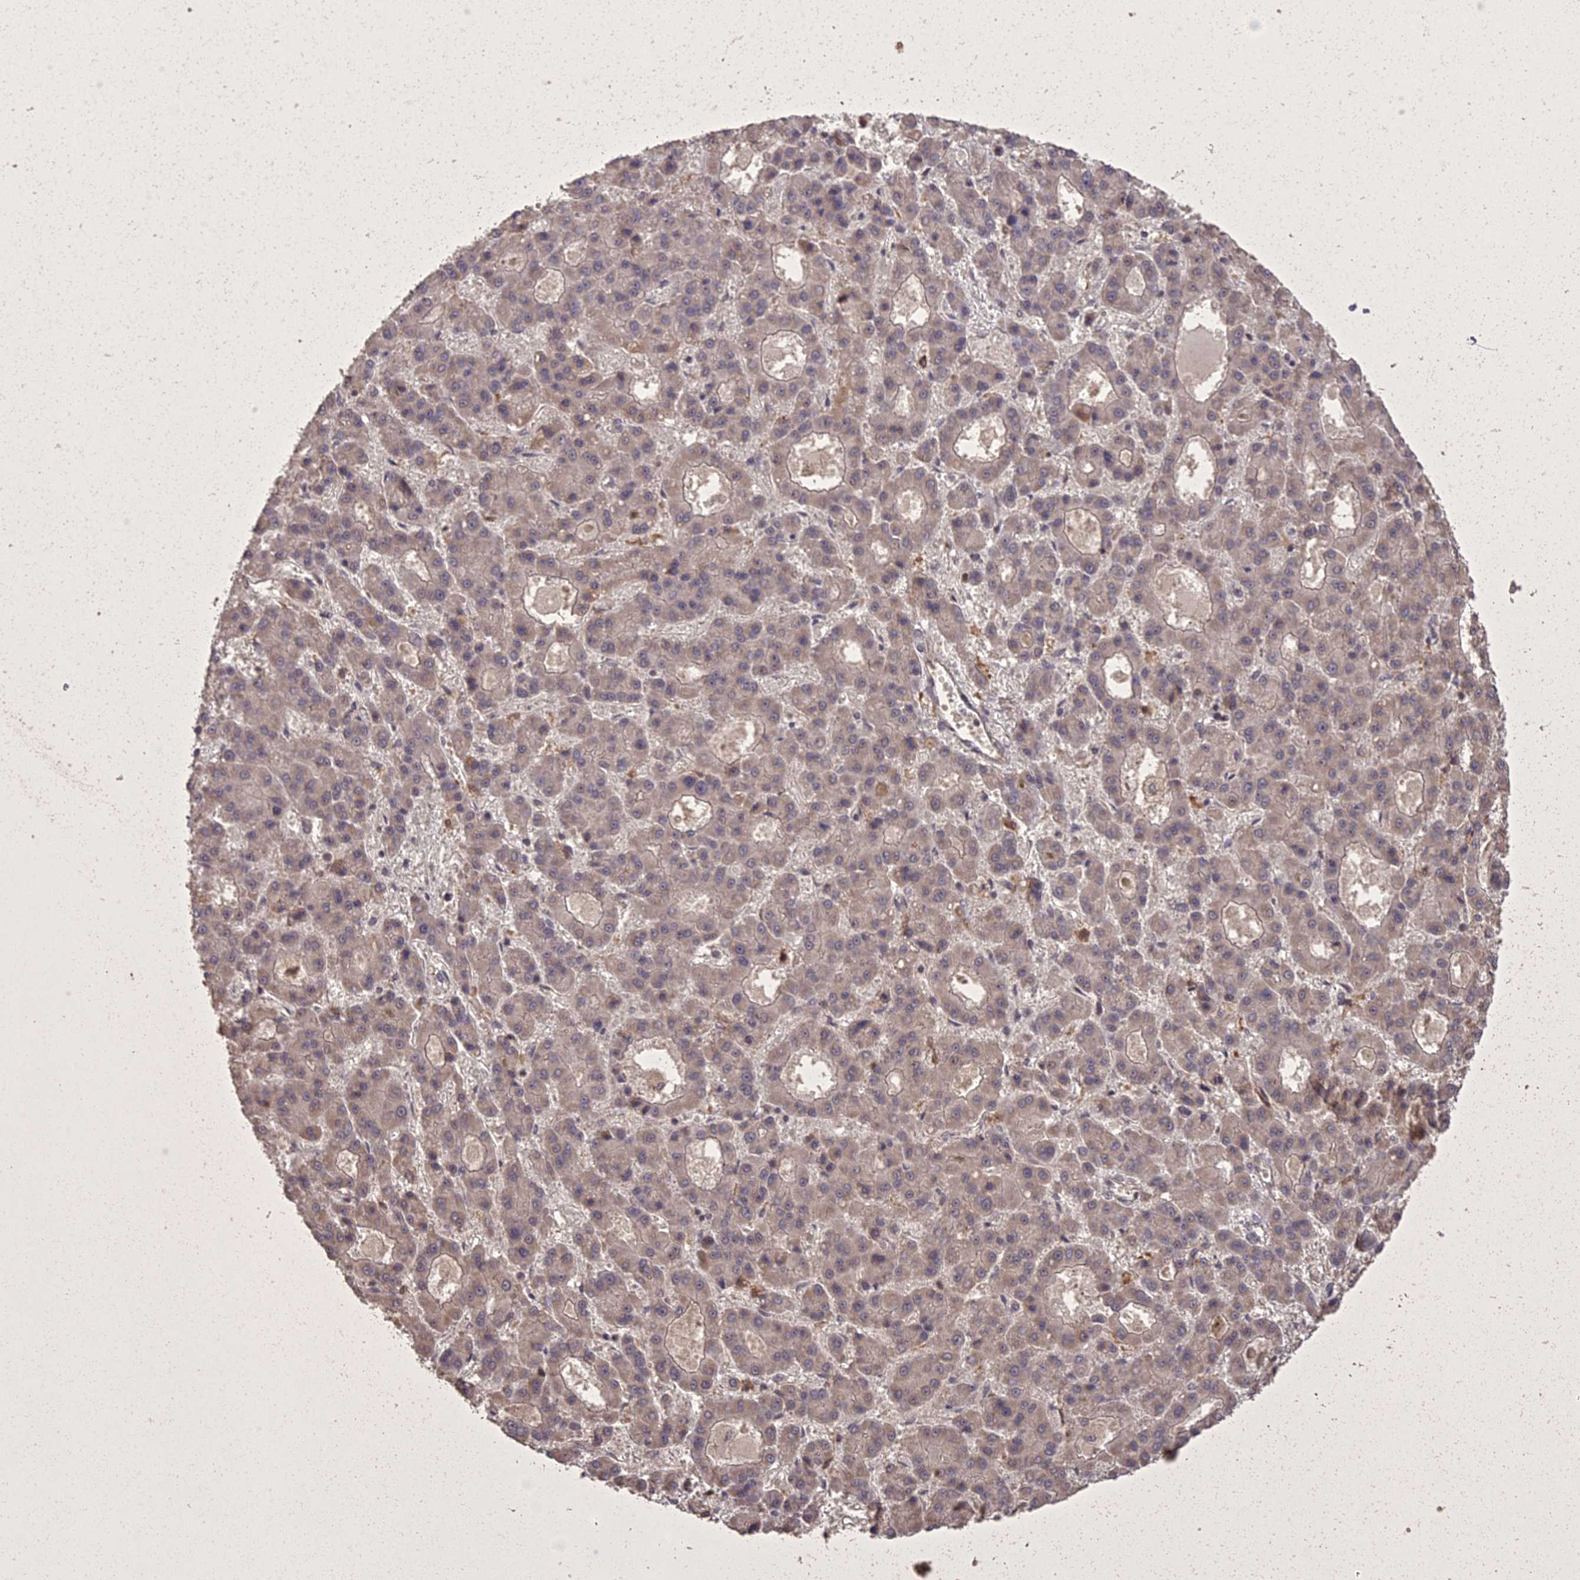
{"staining": {"intensity": "negative", "quantity": "none", "location": "none"}, "tissue": "liver cancer", "cell_type": "Tumor cells", "image_type": "cancer", "snomed": [{"axis": "morphology", "description": "Carcinoma, Hepatocellular, NOS"}, {"axis": "topography", "description": "Liver"}], "caption": "Protein analysis of liver cancer (hepatocellular carcinoma) demonstrates no significant expression in tumor cells.", "gene": "ING5", "patient": {"sex": "male", "age": 70}}